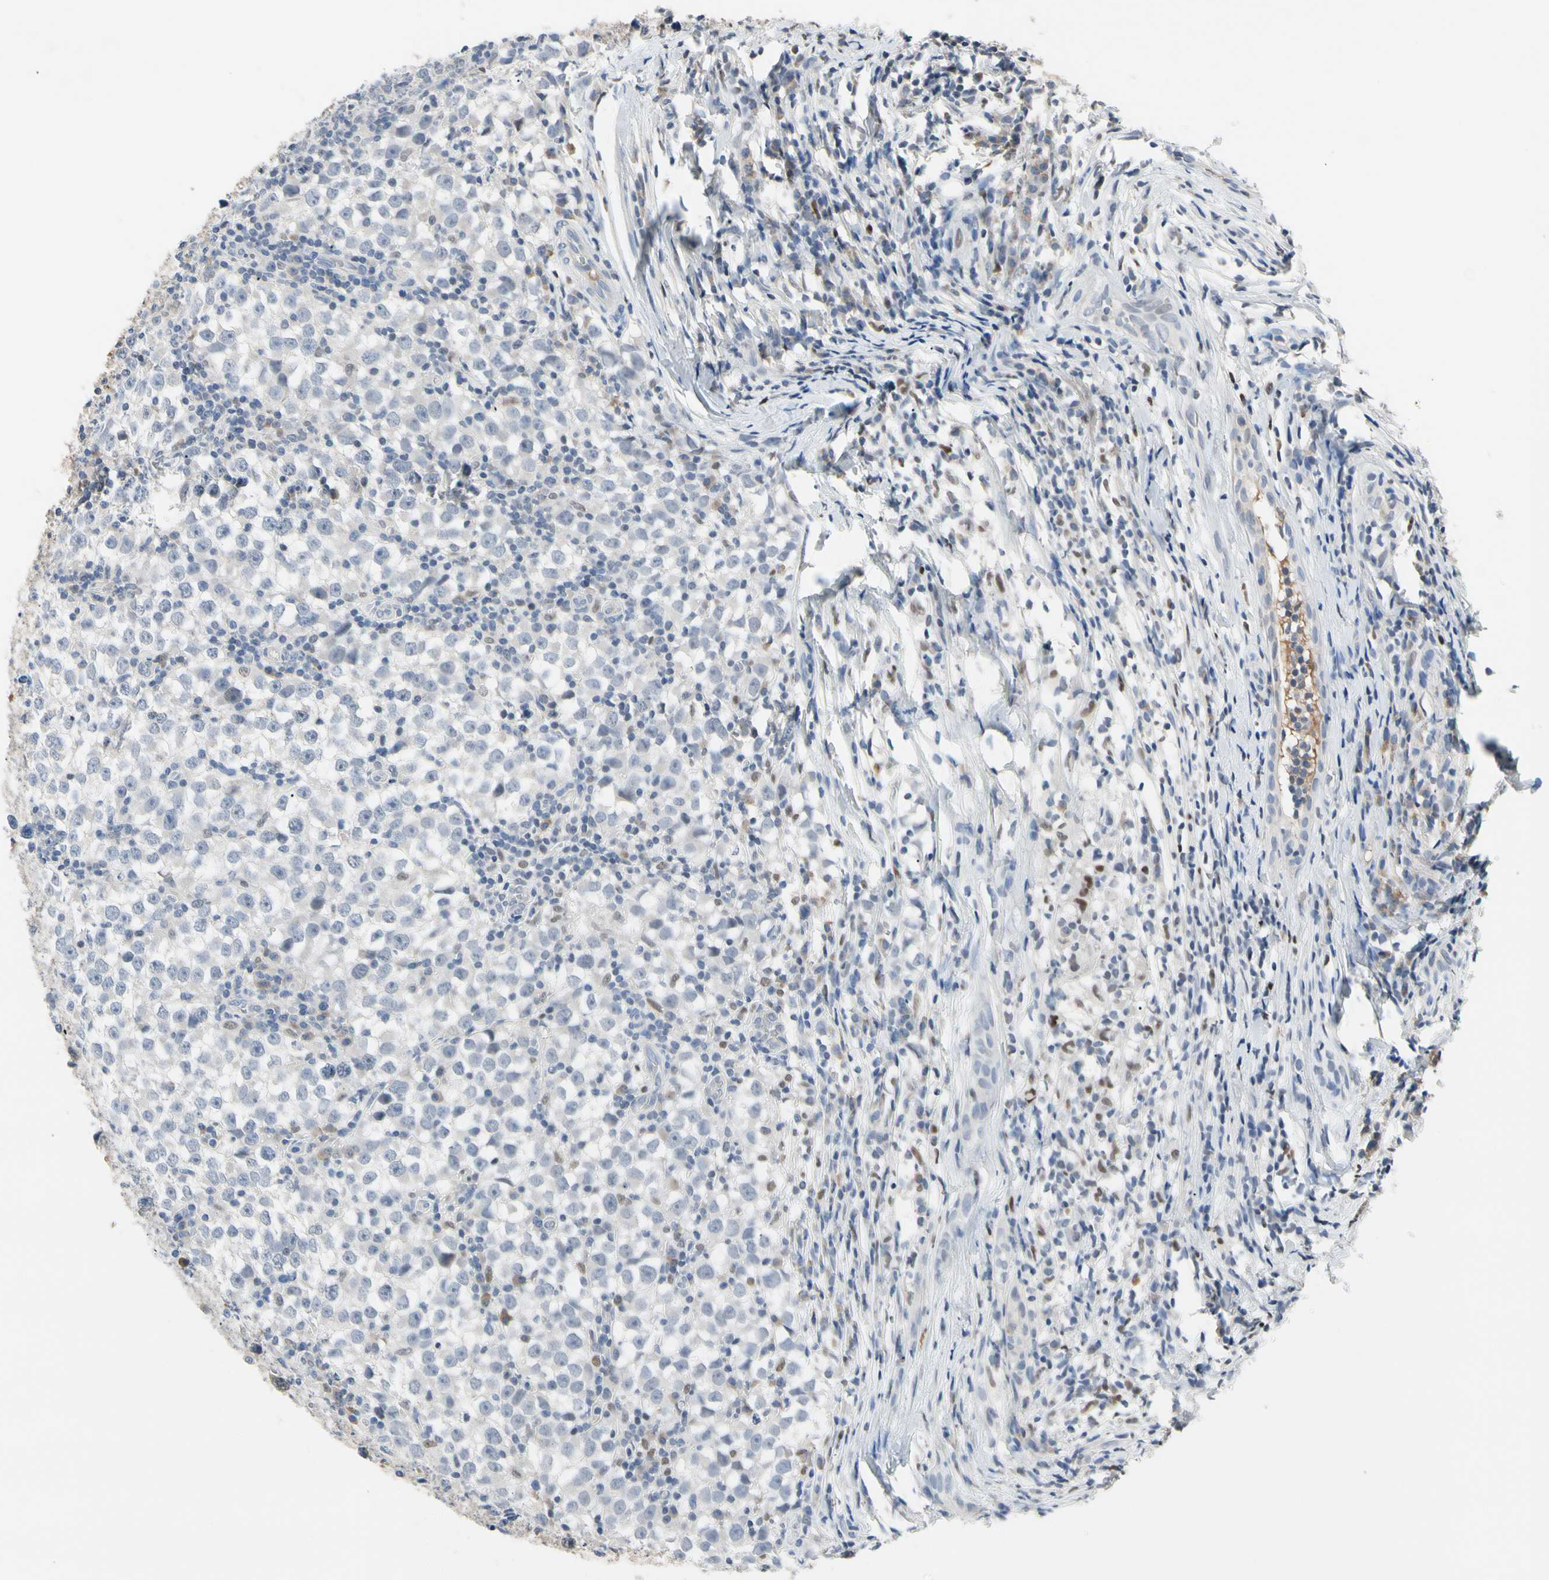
{"staining": {"intensity": "negative", "quantity": "none", "location": "none"}, "tissue": "testis cancer", "cell_type": "Tumor cells", "image_type": "cancer", "snomed": [{"axis": "morphology", "description": "Seminoma, NOS"}, {"axis": "topography", "description": "Testis"}], "caption": "Human testis cancer stained for a protein using IHC reveals no staining in tumor cells.", "gene": "ECRG4", "patient": {"sex": "male", "age": 65}}